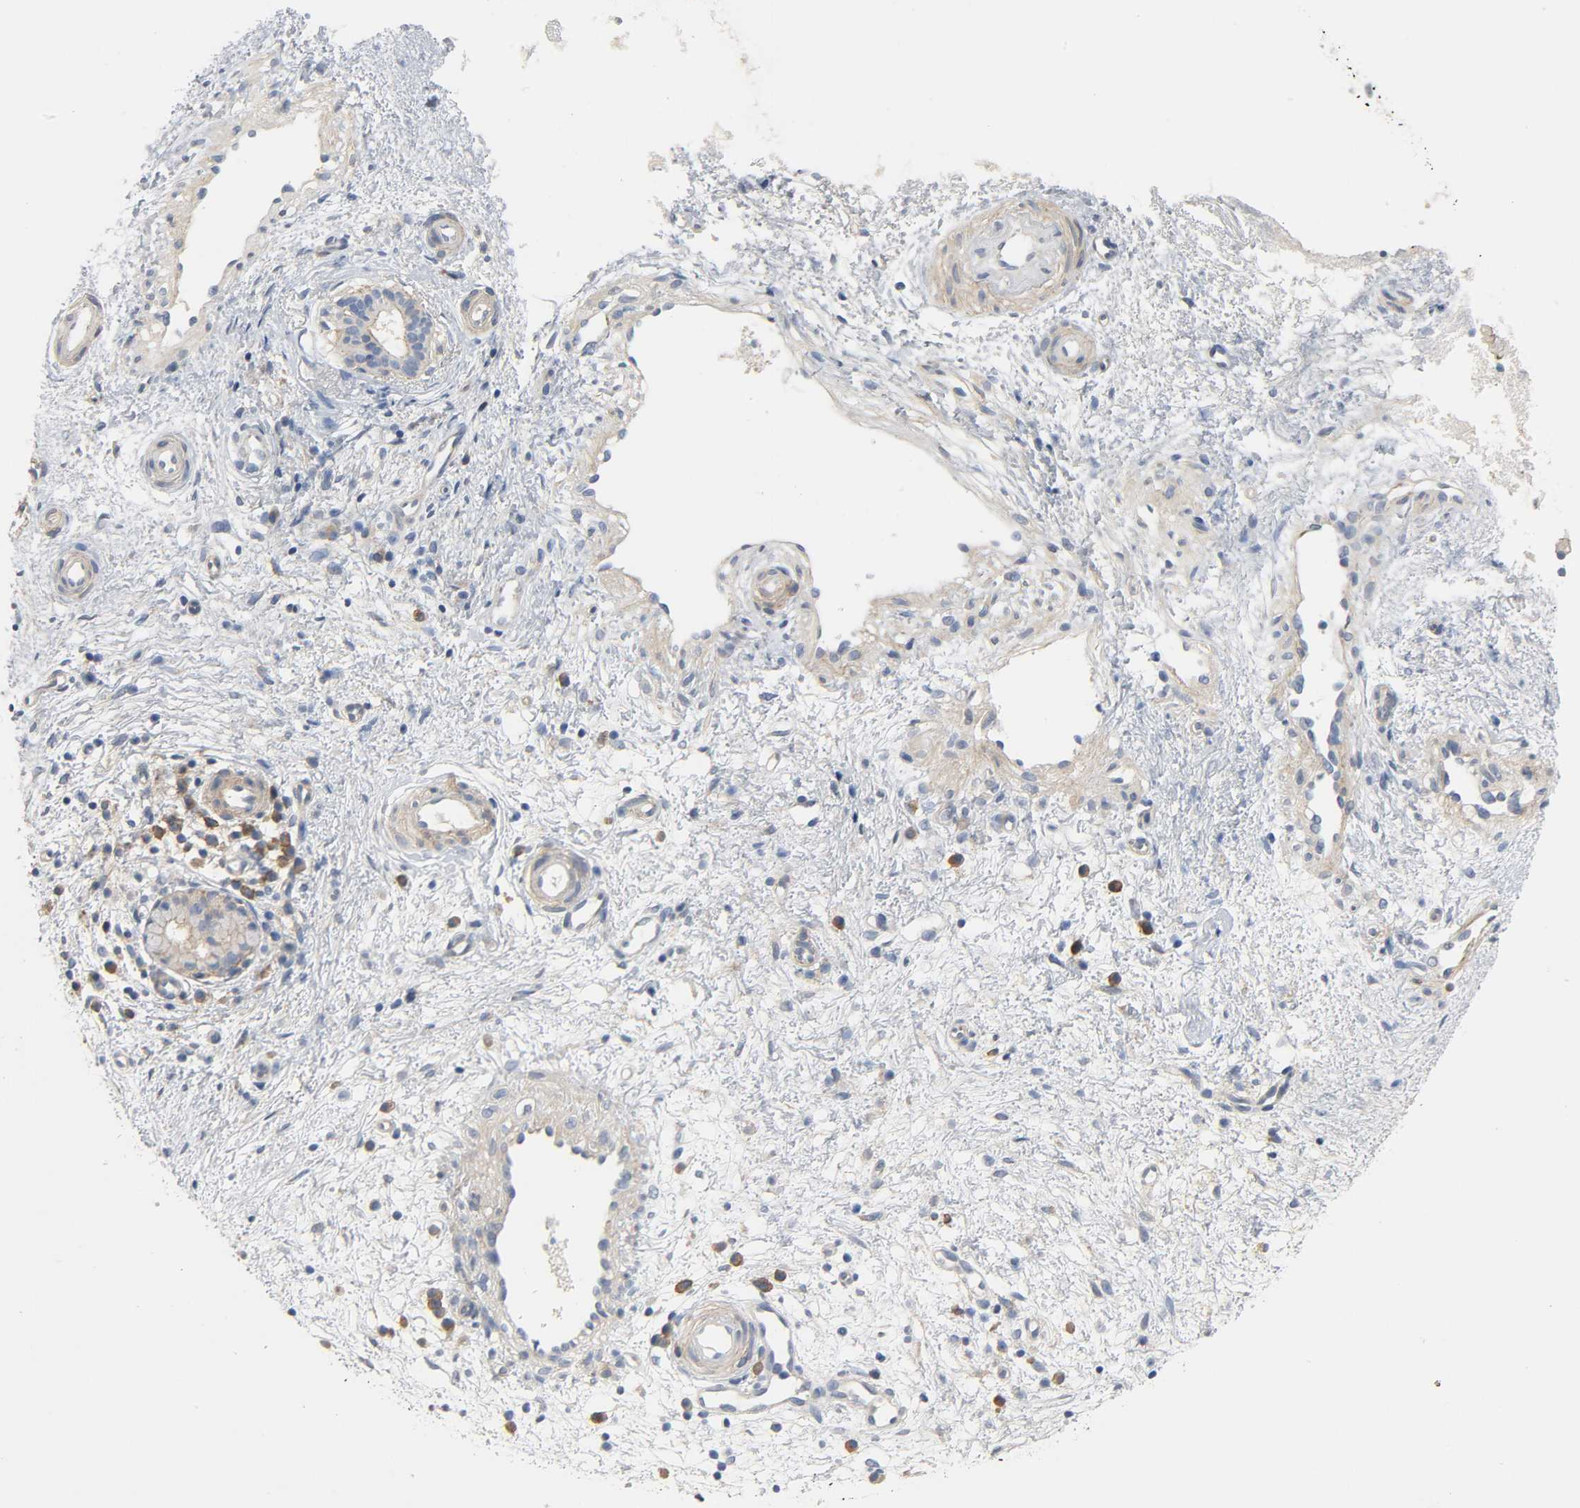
{"staining": {"intensity": "moderate", "quantity": ">75%", "location": "cytoplasmic/membranous"}, "tissue": "nasopharynx", "cell_type": "Respiratory epithelial cells", "image_type": "normal", "snomed": [{"axis": "morphology", "description": "Normal tissue, NOS"}, {"axis": "topography", "description": "Nasopharynx"}], "caption": "The histopathology image displays immunohistochemical staining of normal nasopharynx. There is moderate cytoplasmic/membranous positivity is appreciated in about >75% of respiratory epithelial cells. (DAB (3,3'-diaminobenzidine) = brown stain, brightfield microscopy at high magnification).", "gene": "ARPC1A", "patient": {"sex": "male", "age": 21}}